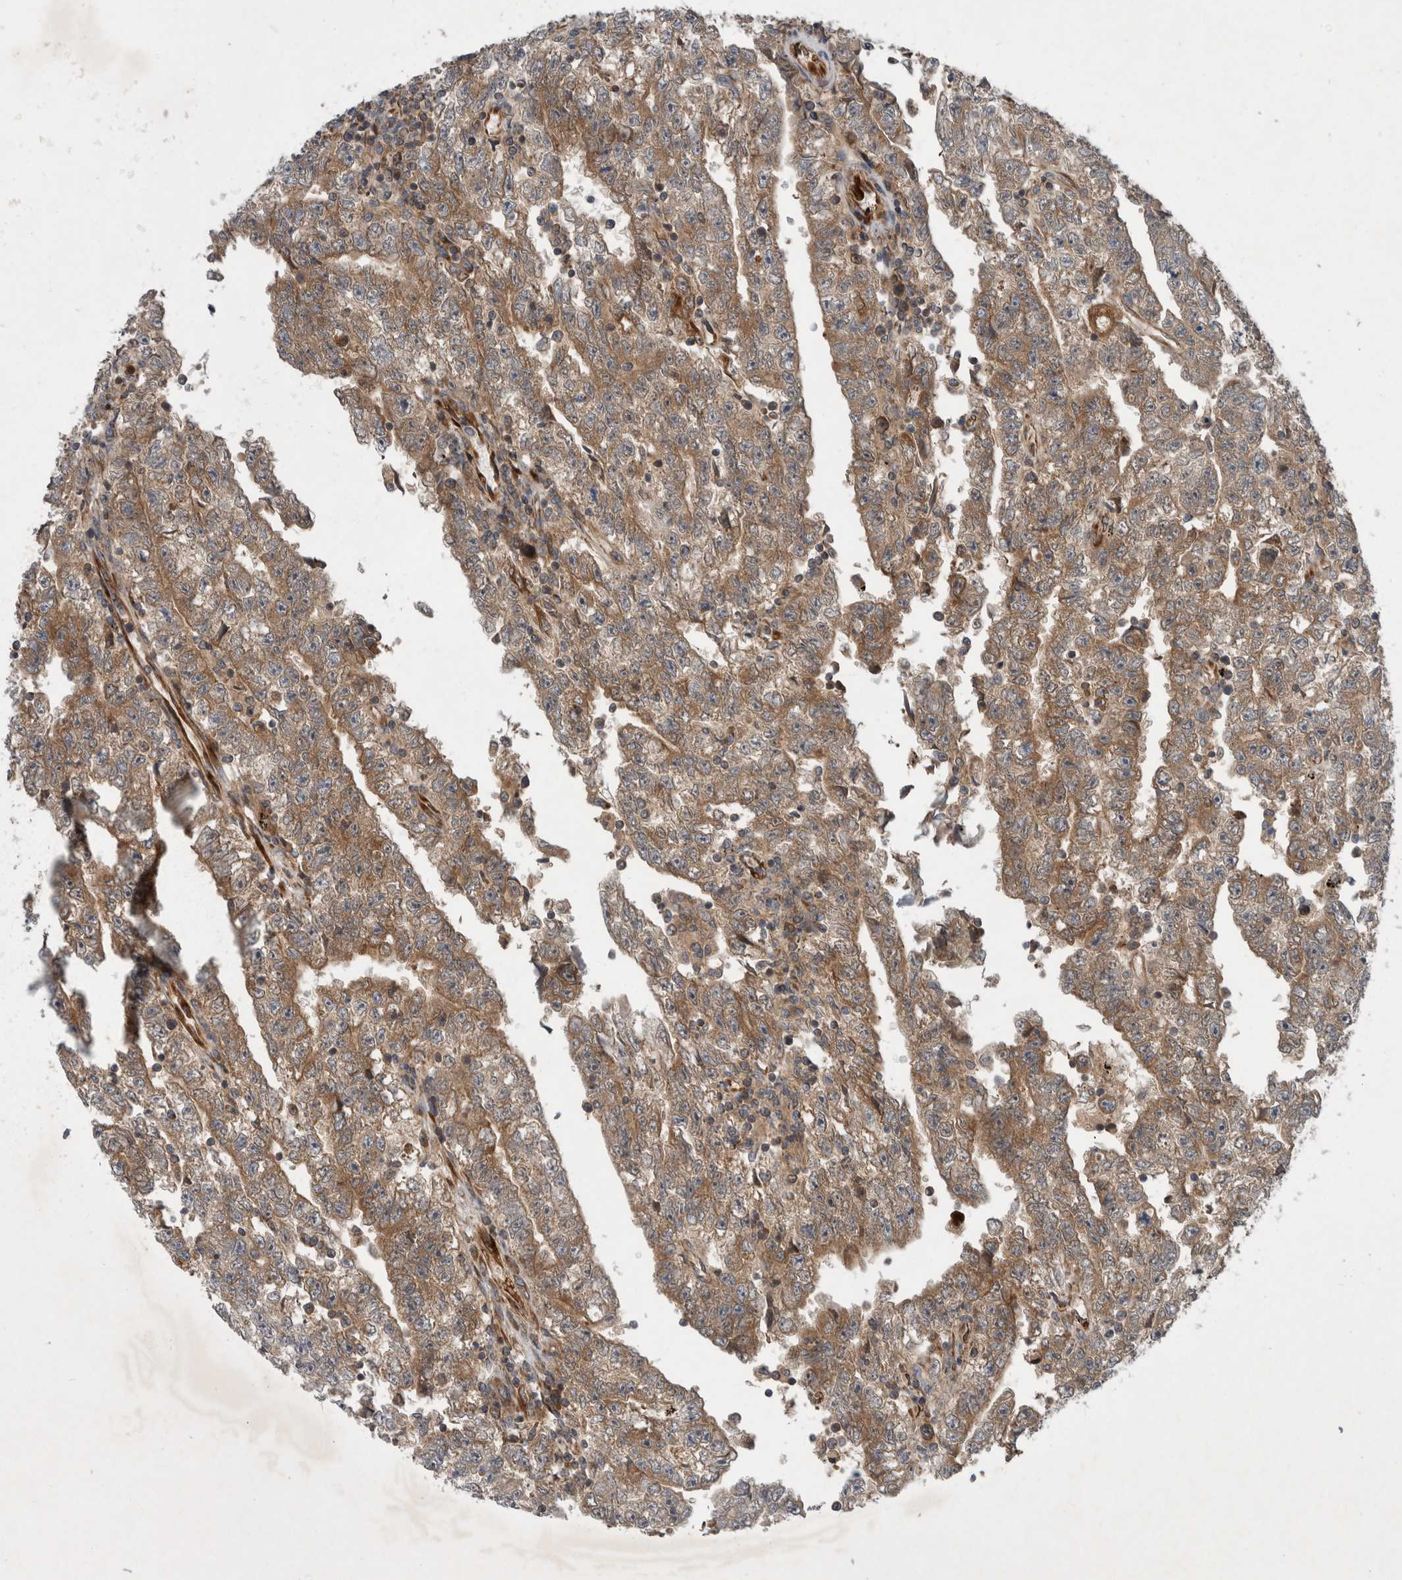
{"staining": {"intensity": "moderate", "quantity": ">75%", "location": "cytoplasmic/membranous"}, "tissue": "testis cancer", "cell_type": "Tumor cells", "image_type": "cancer", "snomed": [{"axis": "morphology", "description": "Carcinoma, Embryonal, NOS"}, {"axis": "topography", "description": "Testis"}], "caption": "Embryonal carcinoma (testis) stained with a protein marker demonstrates moderate staining in tumor cells.", "gene": "PDCD2", "patient": {"sex": "male", "age": 25}}